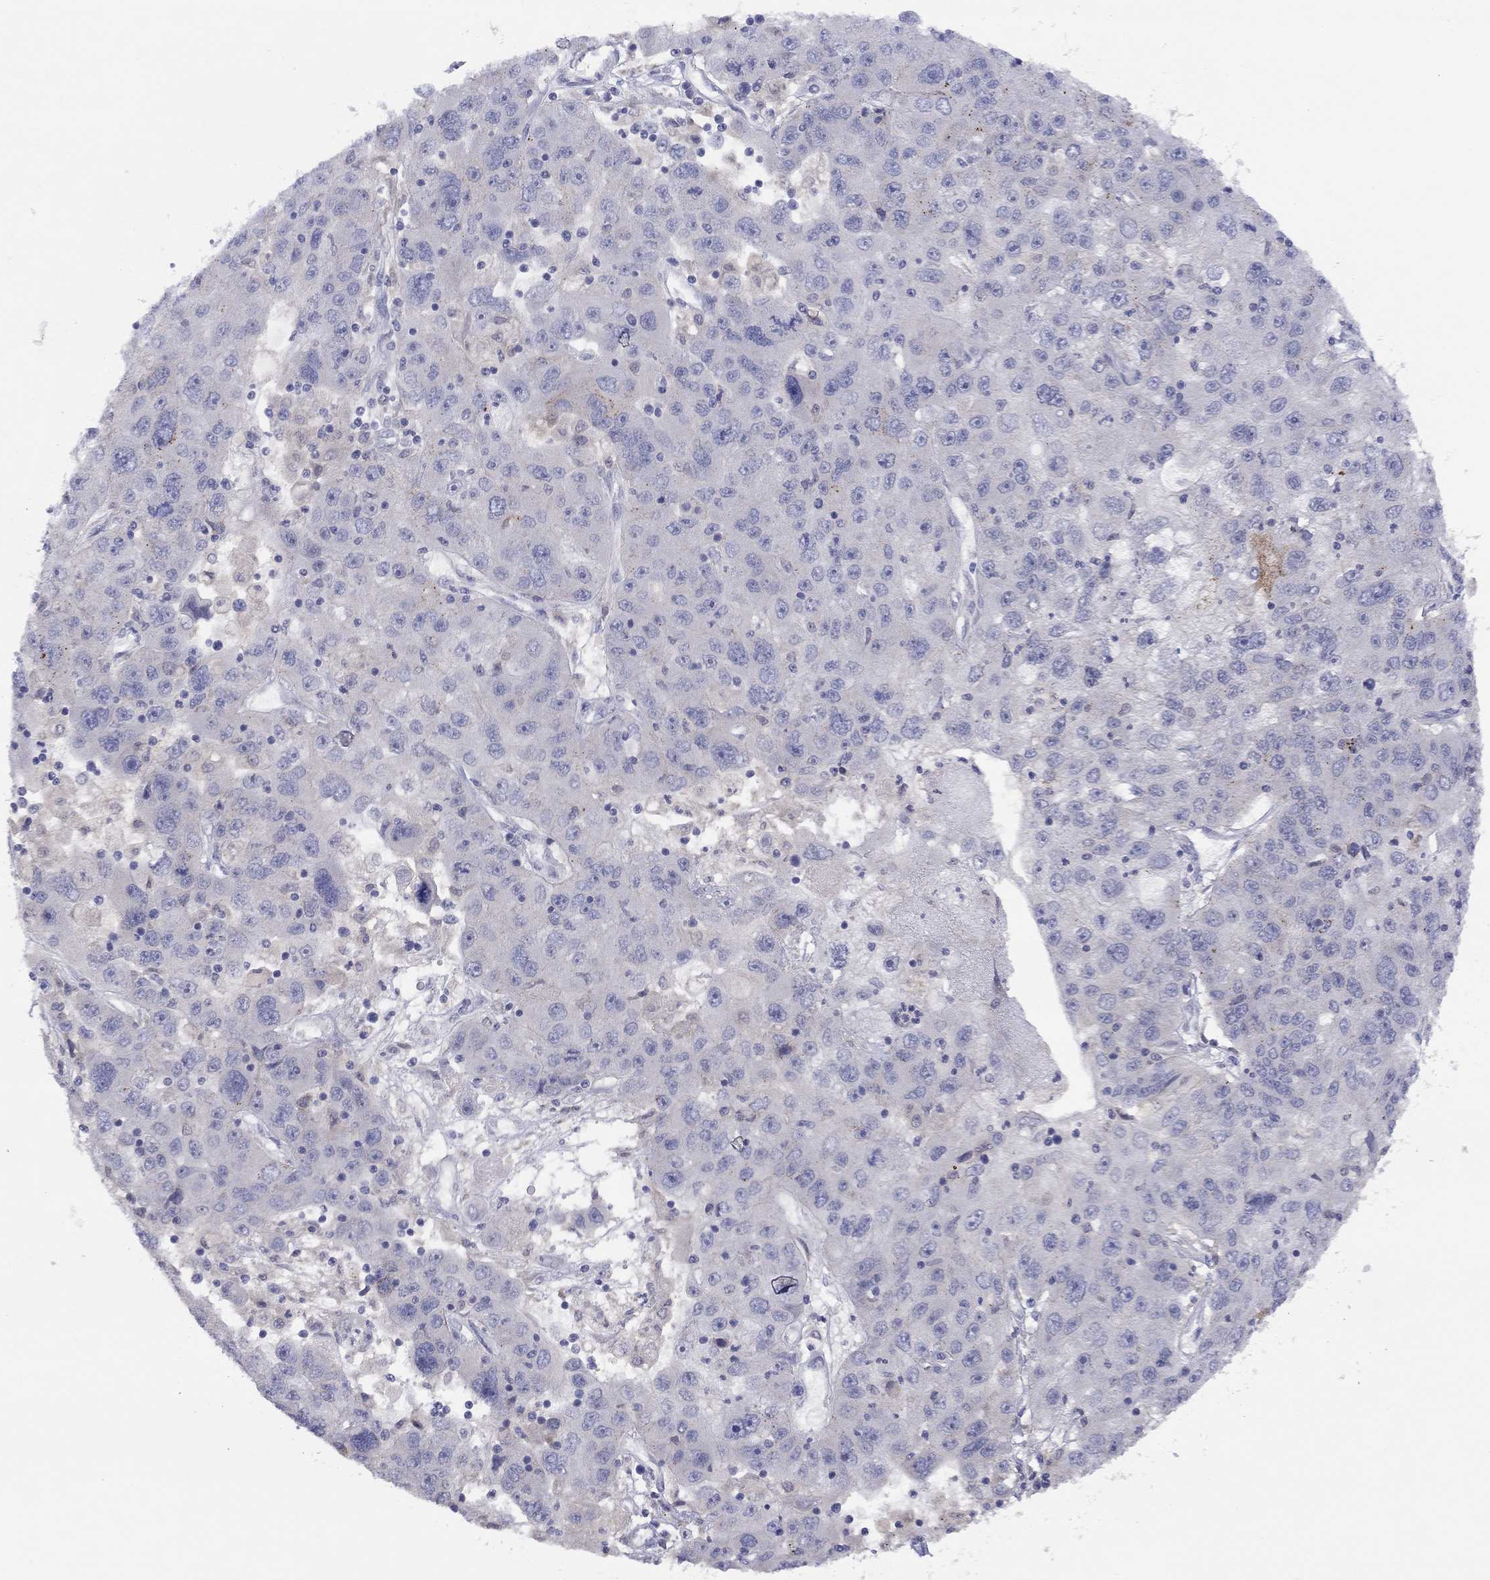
{"staining": {"intensity": "negative", "quantity": "none", "location": "none"}, "tissue": "stomach cancer", "cell_type": "Tumor cells", "image_type": "cancer", "snomed": [{"axis": "morphology", "description": "Adenocarcinoma, NOS"}, {"axis": "topography", "description": "Stomach"}], "caption": "The immunohistochemistry micrograph has no significant positivity in tumor cells of stomach adenocarcinoma tissue. (Immunohistochemistry, brightfield microscopy, high magnification).", "gene": "CYP2B6", "patient": {"sex": "male", "age": 56}}